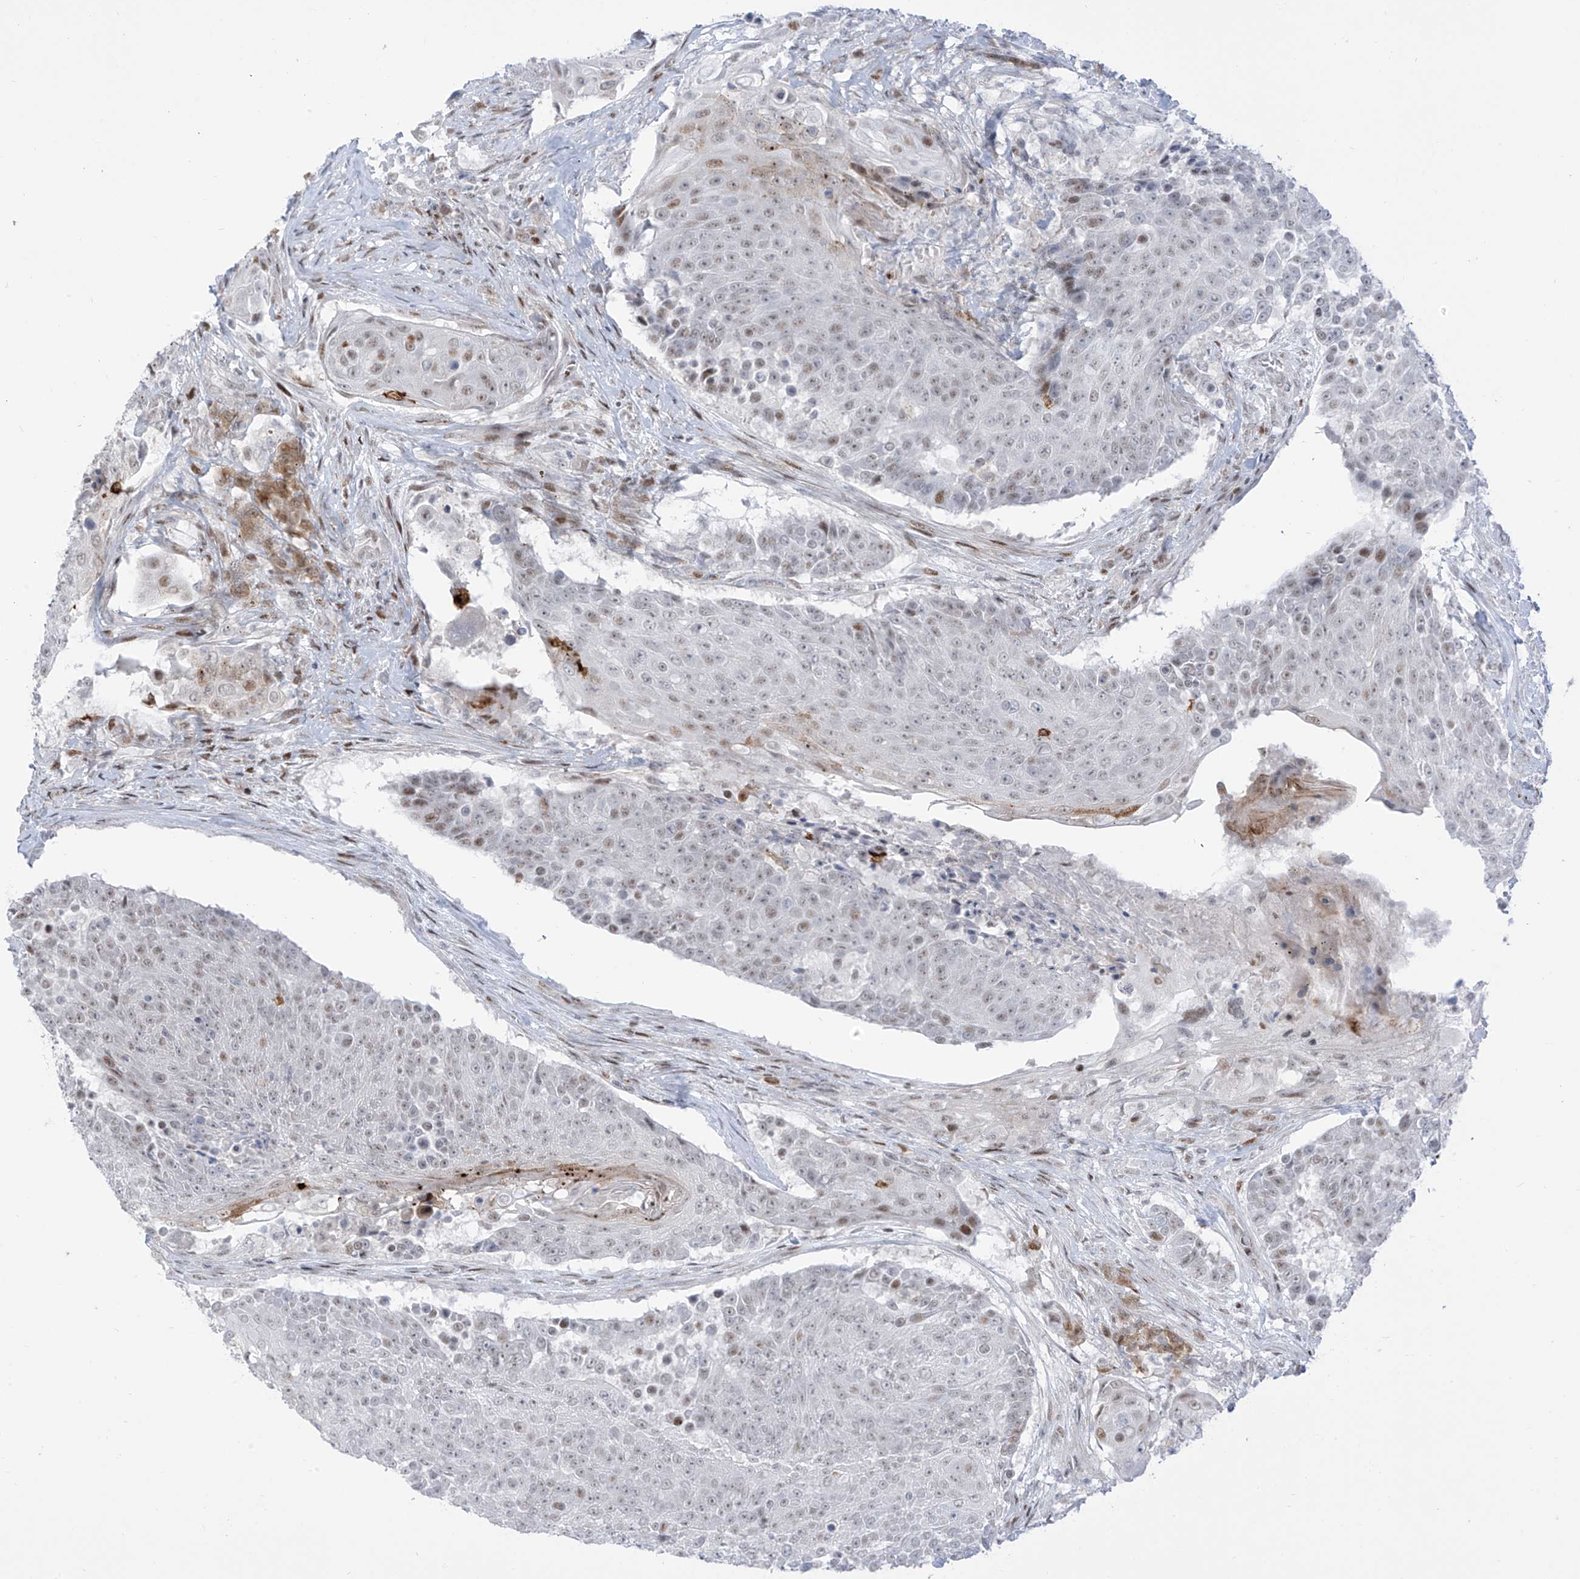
{"staining": {"intensity": "weak", "quantity": "25%-75%", "location": "nuclear"}, "tissue": "urothelial cancer", "cell_type": "Tumor cells", "image_type": "cancer", "snomed": [{"axis": "morphology", "description": "Urothelial carcinoma, High grade"}, {"axis": "topography", "description": "Urinary bladder"}], "caption": "Immunohistochemistry (IHC) (DAB) staining of human urothelial cancer reveals weak nuclear protein positivity in approximately 25%-75% of tumor cells.", "gene": "LIN9", "patient": {"sex": "female", "age": 63}}